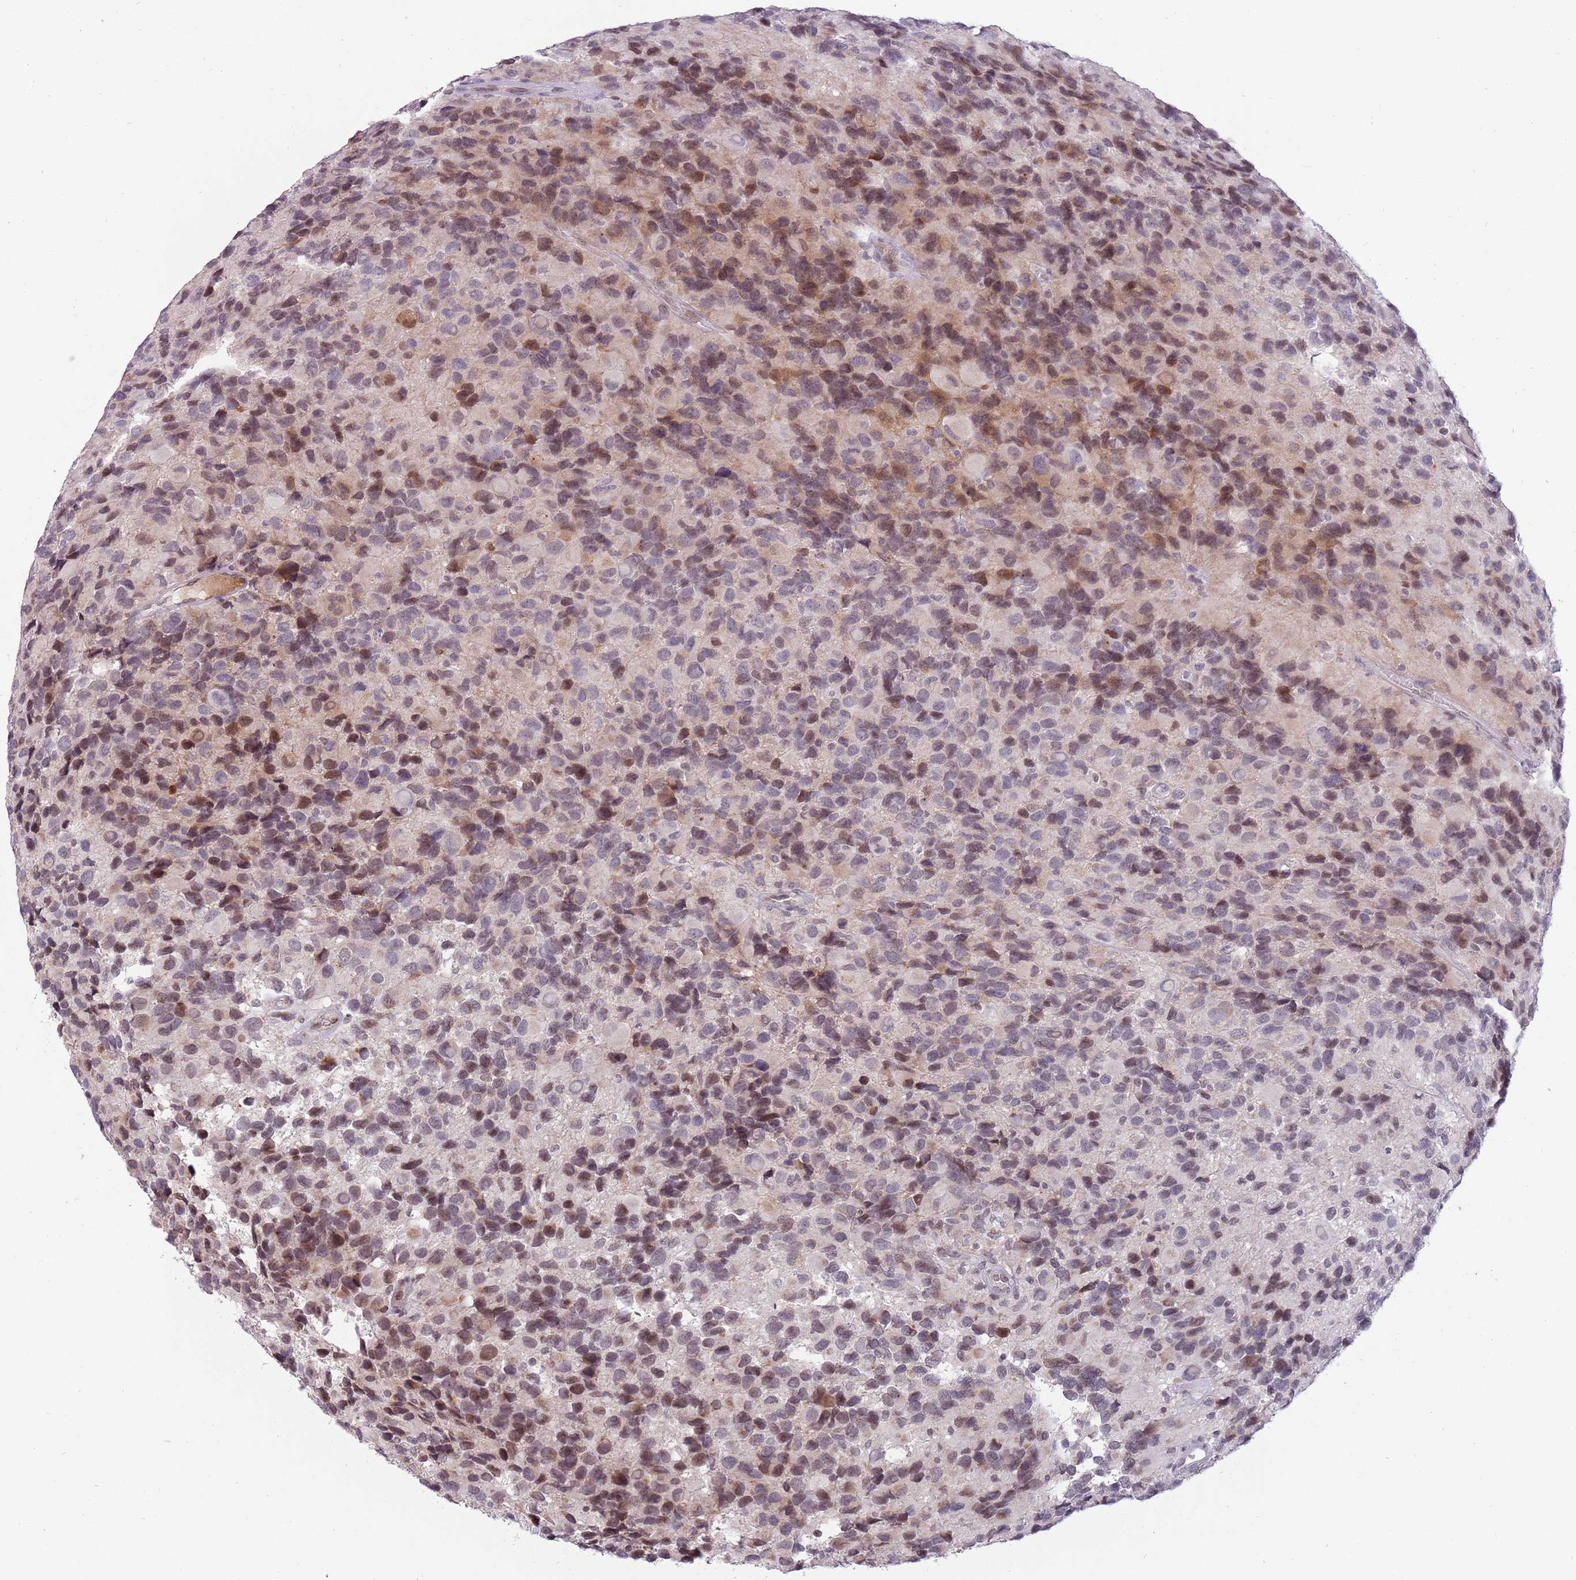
{"staining": {"intensity": "moderate", "quantity": "25%-75%", "location": "cytoplasmic/membranous,nuclear"}, "tissue": "glioma", "cell_type": "Tumor cells", "image_type": "cancer", "snomed": [{"axis": "morphology", "description": "Glioma, malignant, High grade"}, {"axis": "topography", "description": "Brain"}], "caption": "Approximately 25%-75% of tumor cells in human malignant high-grade glioma exhibit moderate cytoplasmic/membranous and nuclear protein positivity as visualized by brown immunohistochemical staining.", "gene": "ZNF574", "patient": {"sex": "male", "age": 77}}